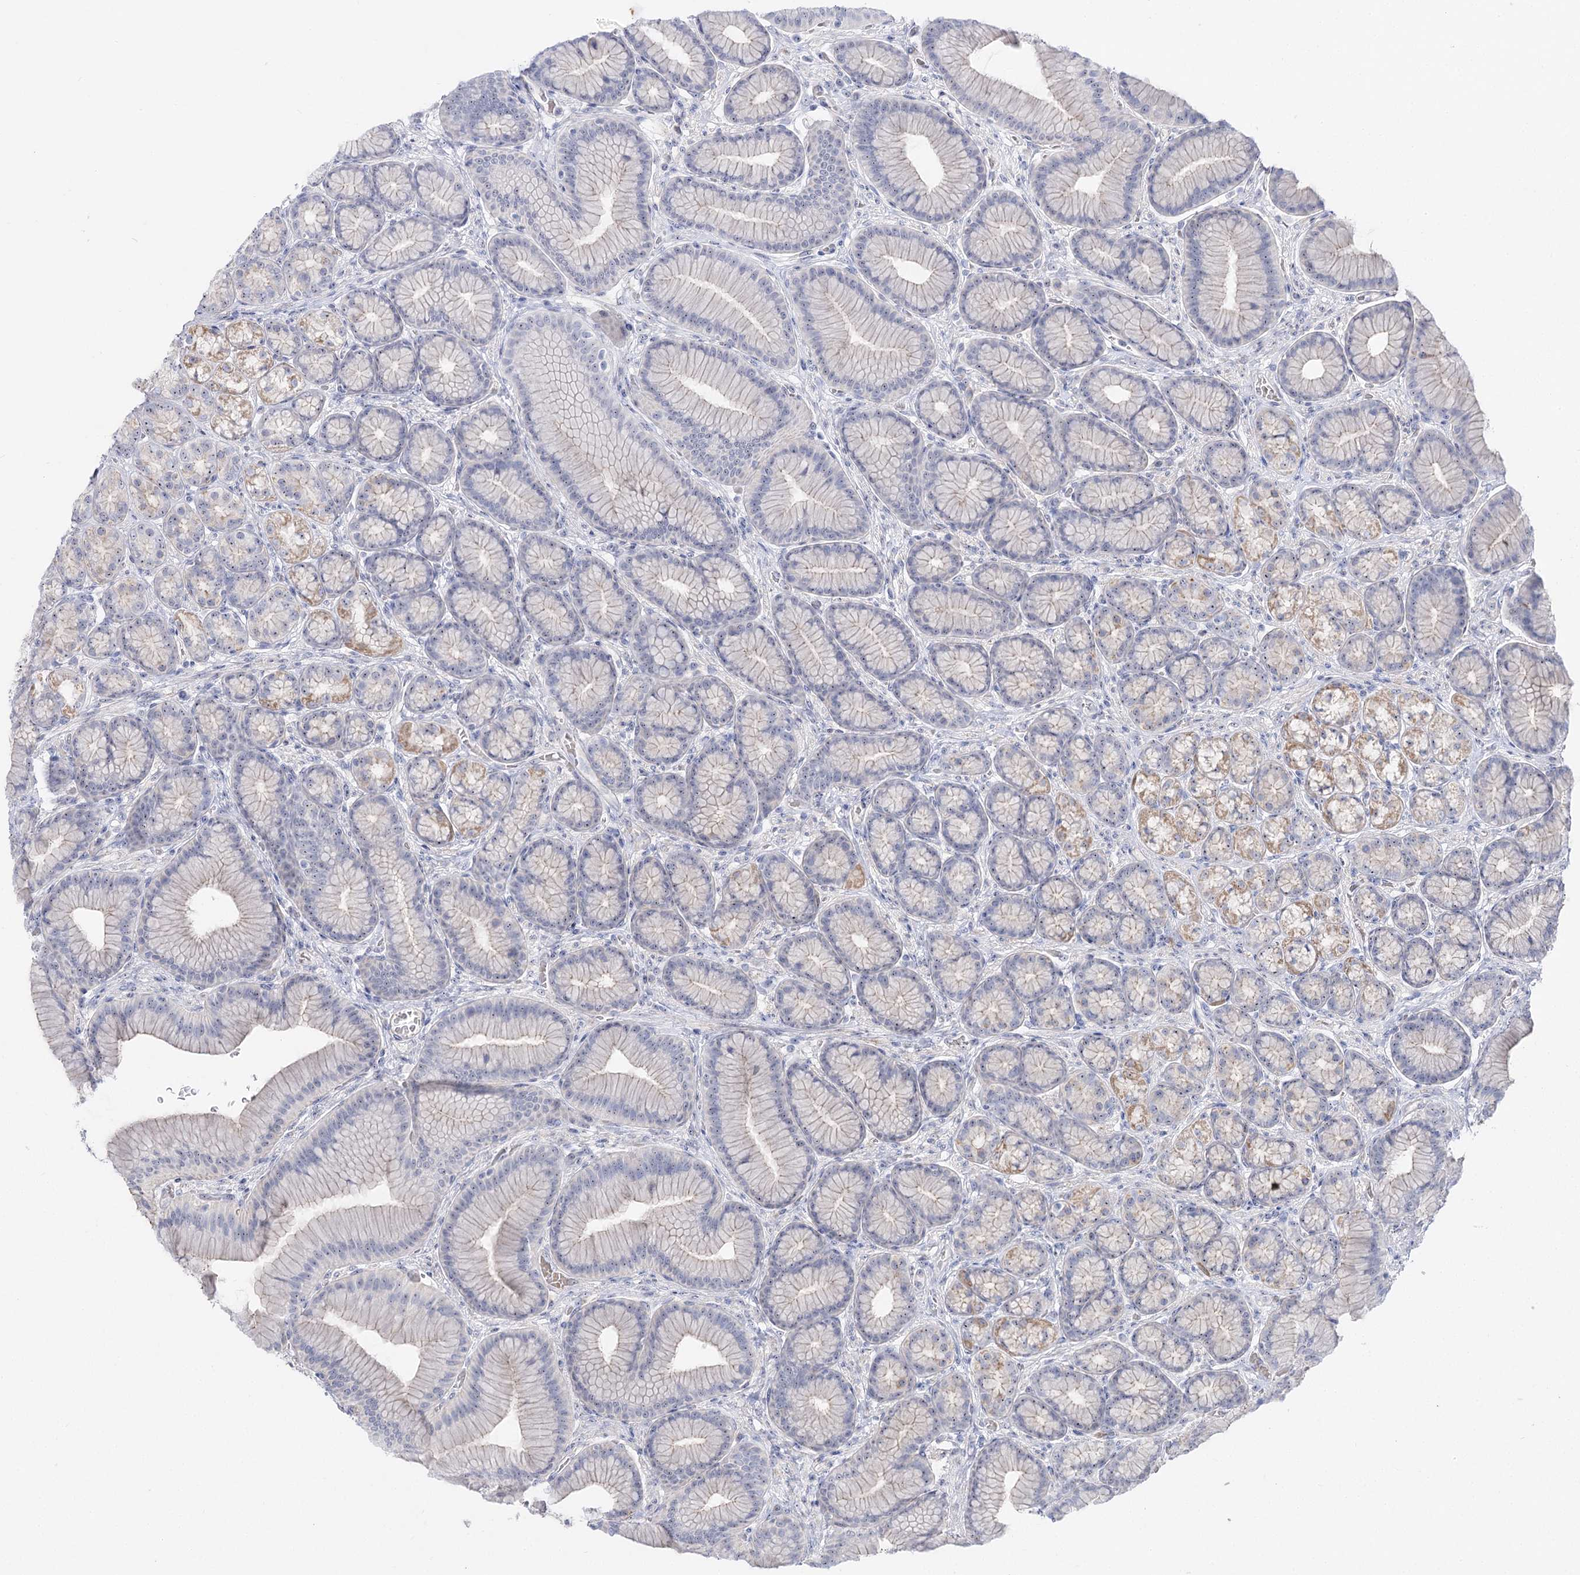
{"staining": {"intensity": "weak", "quantity": "25%-75%", "location": "cytoplasmic/membranous,nuclear"}, "tissue": "stomach", "cell_type": "Glandular cells", "image_type": "normal", "snomed": [{"axis": "morphology", "description": "Normal tissue, NOS"}, {"axis": "morphology", "description": "Adenocarcinoma, NOS"}, {"axis": "morphology", "description": "Adenocarcinoma, High grade"}, {"axis": "topography", "description": "Stomach, upper"}, {"axis": "topography", "description": "Stomach"}], "caption": "The immunohistochemical stain highlights weak cytoplasmic/membranous,nuclear expression in glandular cells of unremarkable stomach. (DAB = brown stain, brightfield microscopy at high magnification).", "gene": "SUOX", "patient": {"sex": "female", "age": 65}}